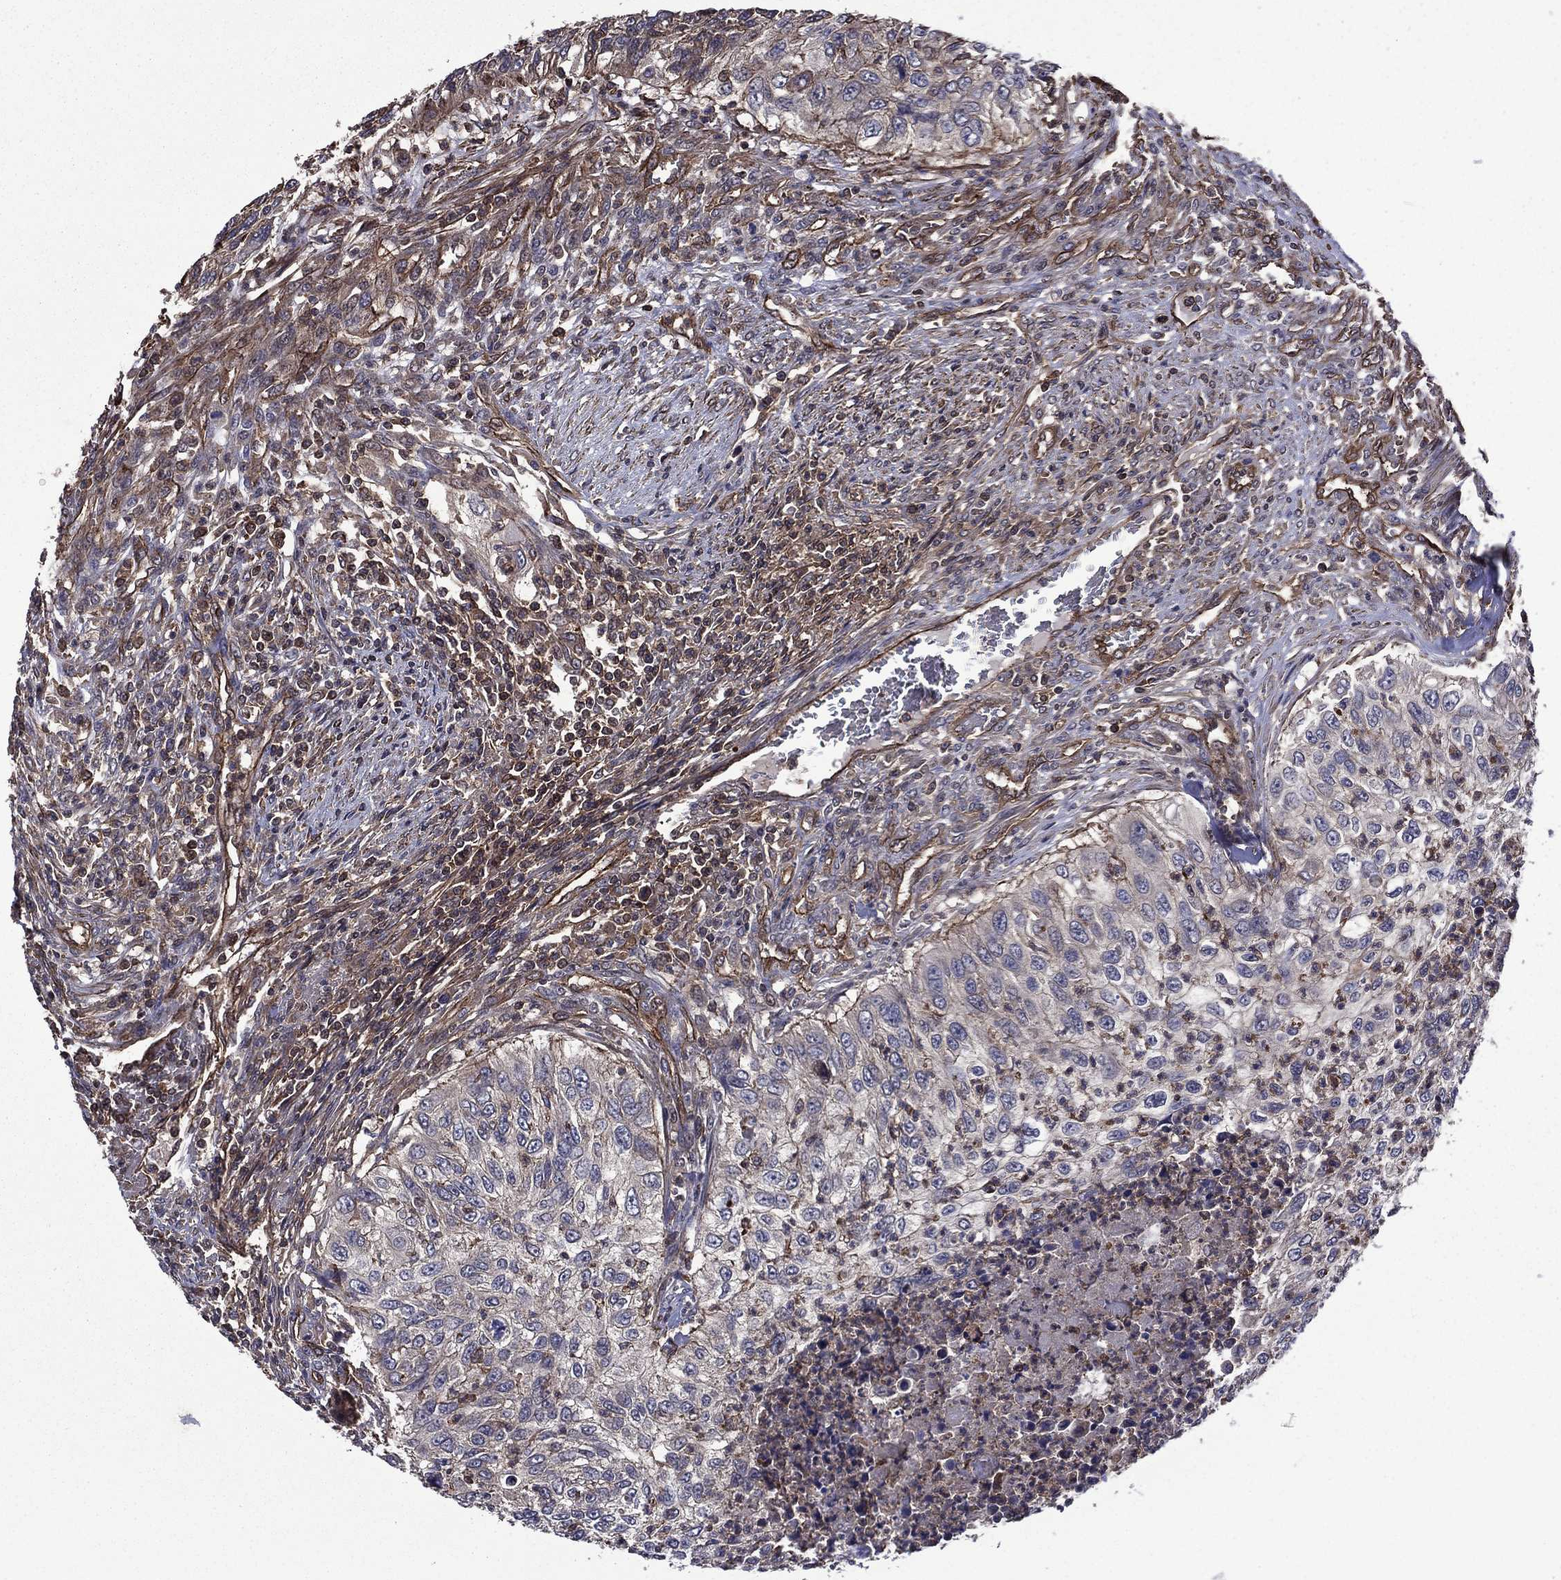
{"staining": {"intensity": "weak", "quantity": "<25%", "location": "cytoplasmic/membranous"}, "tissue": "urothelial cancer", "cell_type": "Tumor cells", "image_type": "cancer", "snomed": [{"axis": "morphology", "description": "Urothelial carcinoma, High grade"}, {"axis": "topography", "description": "Urinary bladder"}], "caption": "A high-resolution image shows immunohistochemistry (IHC) staining of urothelial carcinoma (high-grade), which displays no significant positivity in tumor cells.", "gene": "PLPP3", "patient": {"sex": "female", "age": 60}}